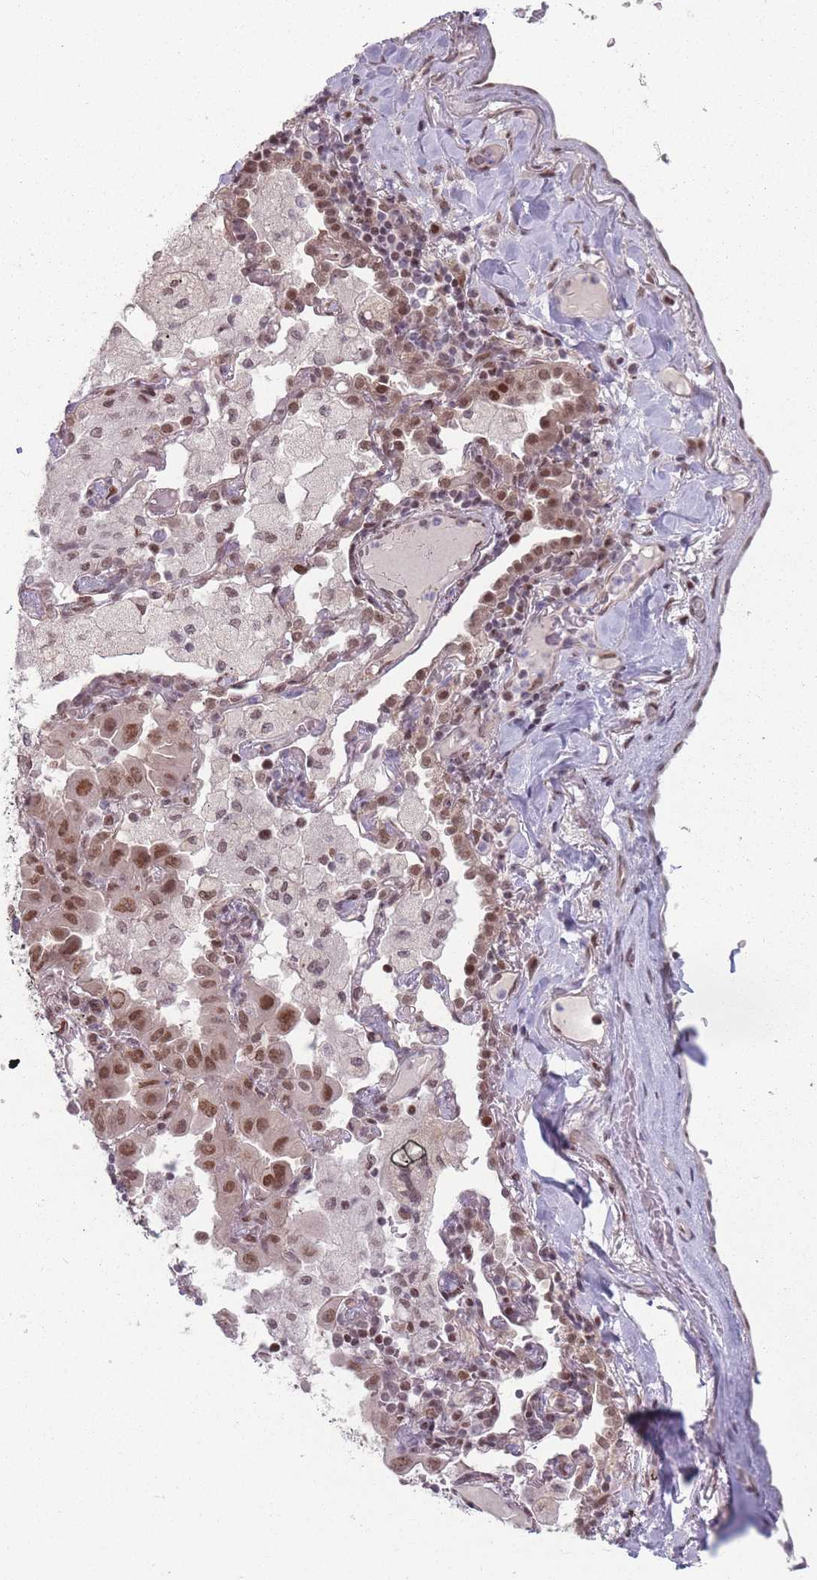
{"staining": {"intensity": "moderate", "quantity": ">75%", "location": "nuclear"}, "tissue": "lung cancer", "cell_type": "Tumor cells", "image_type": "cancer", "snomed": [{"axis": "morphology", "description": "Adenocarcinoma, NOS"}, {"axis": "topography", "description": "Lung"}], "caption": "This is a photomicrograph of immunohistochemistry staining of adenocarcinoma (lung), which shows moderate staining in the nuclear of tumor cells.", "gene": "SH3BGRL2", "patient": {"sex": "male", "age": 64}}